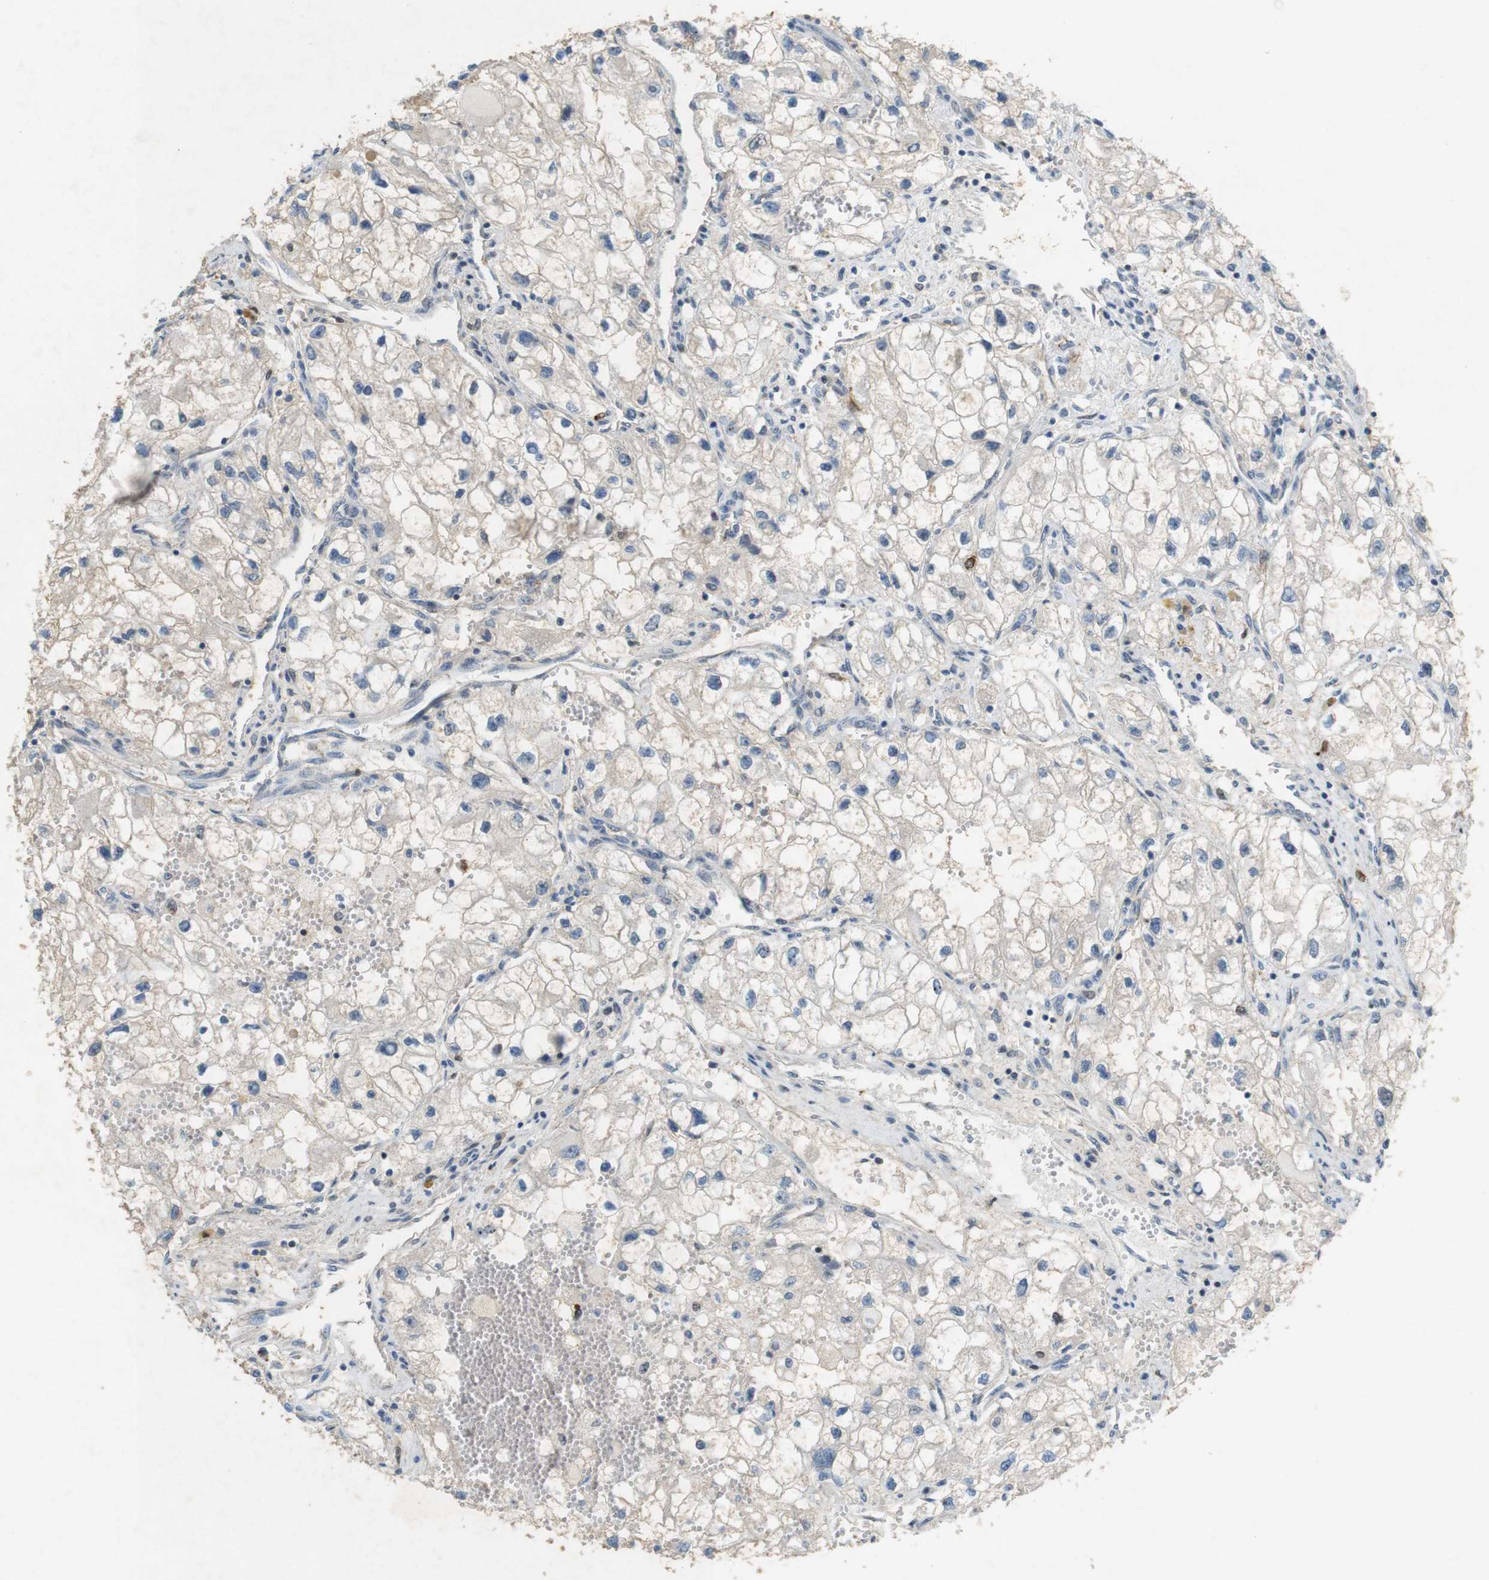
{"staining": {"intensity": "negative", "quantity": "none", "location": "none"}, "tissue": "renal cancer", "cell_type": "Tumor cells", "image_type": "cancer", "snomed": [{"axis": "morphology", "description": "Adenocarcinoma, NOS"}, {"axis": "topography", "description": "Kidney"}], "caption": "Protein analysis of adenocarcinoma (renal) displays no significant expression in tumor cells.", "gene": "TJP3", "patient": {"sex": "female", "age": 70}}